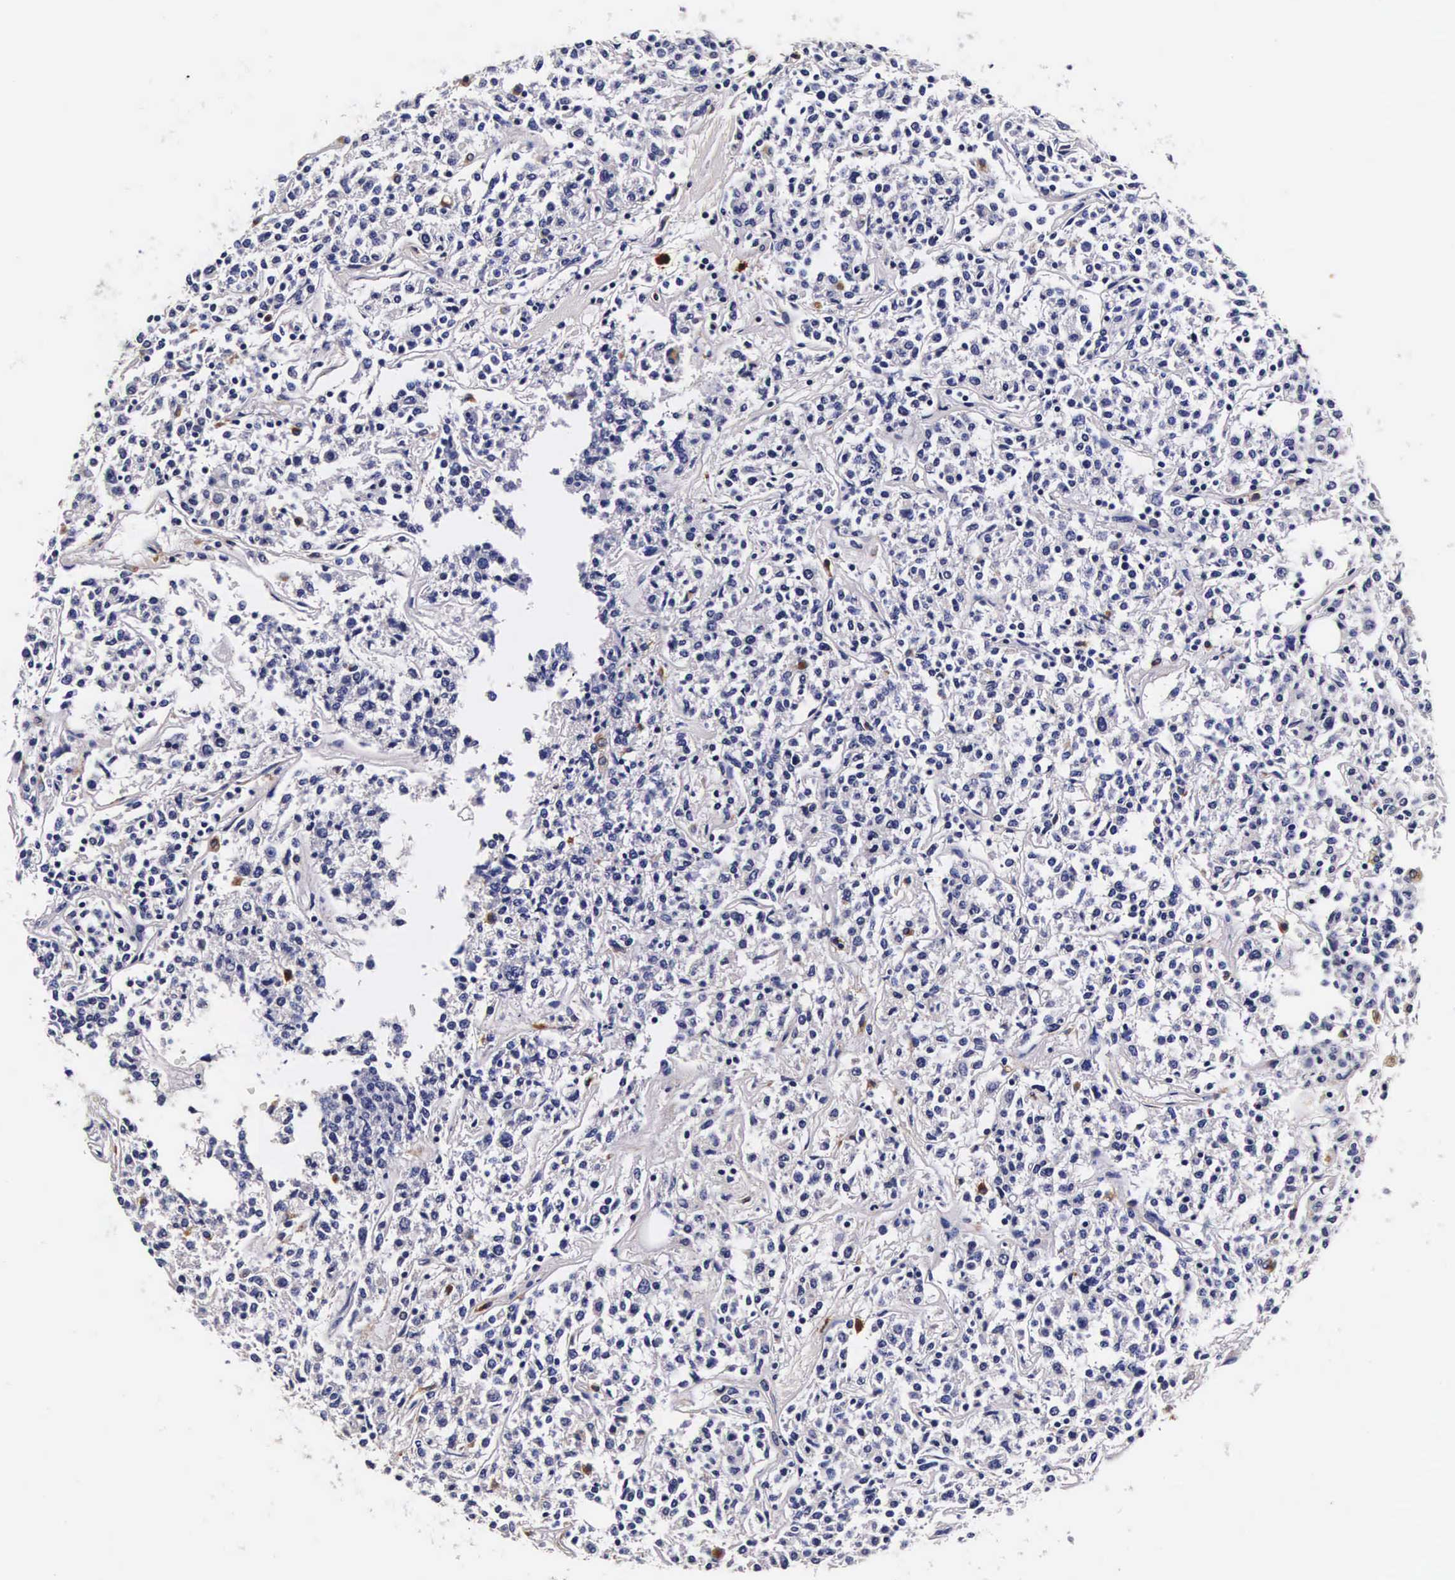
{"staining": {"intensity": "negative", "quantity": "none", "location": "none"}, "tissue": "lymphoma", "cell_type": "Tumor cells", "image_type": "cancer", "snomed": [{"axis": "morphology", "description": "Malignant lymphoma, non-Hodgkin's type, Low grade"}, {"axis": "topography", "description": "Small intestine"}], "caption": "Histopathology image shows no protein staining in tumor cells of malignant lymphoma, non-Hodgkin's type (low-grade) tissue.", "gene": "CTSB", "patient": {"sex": "female", "age": 59}}